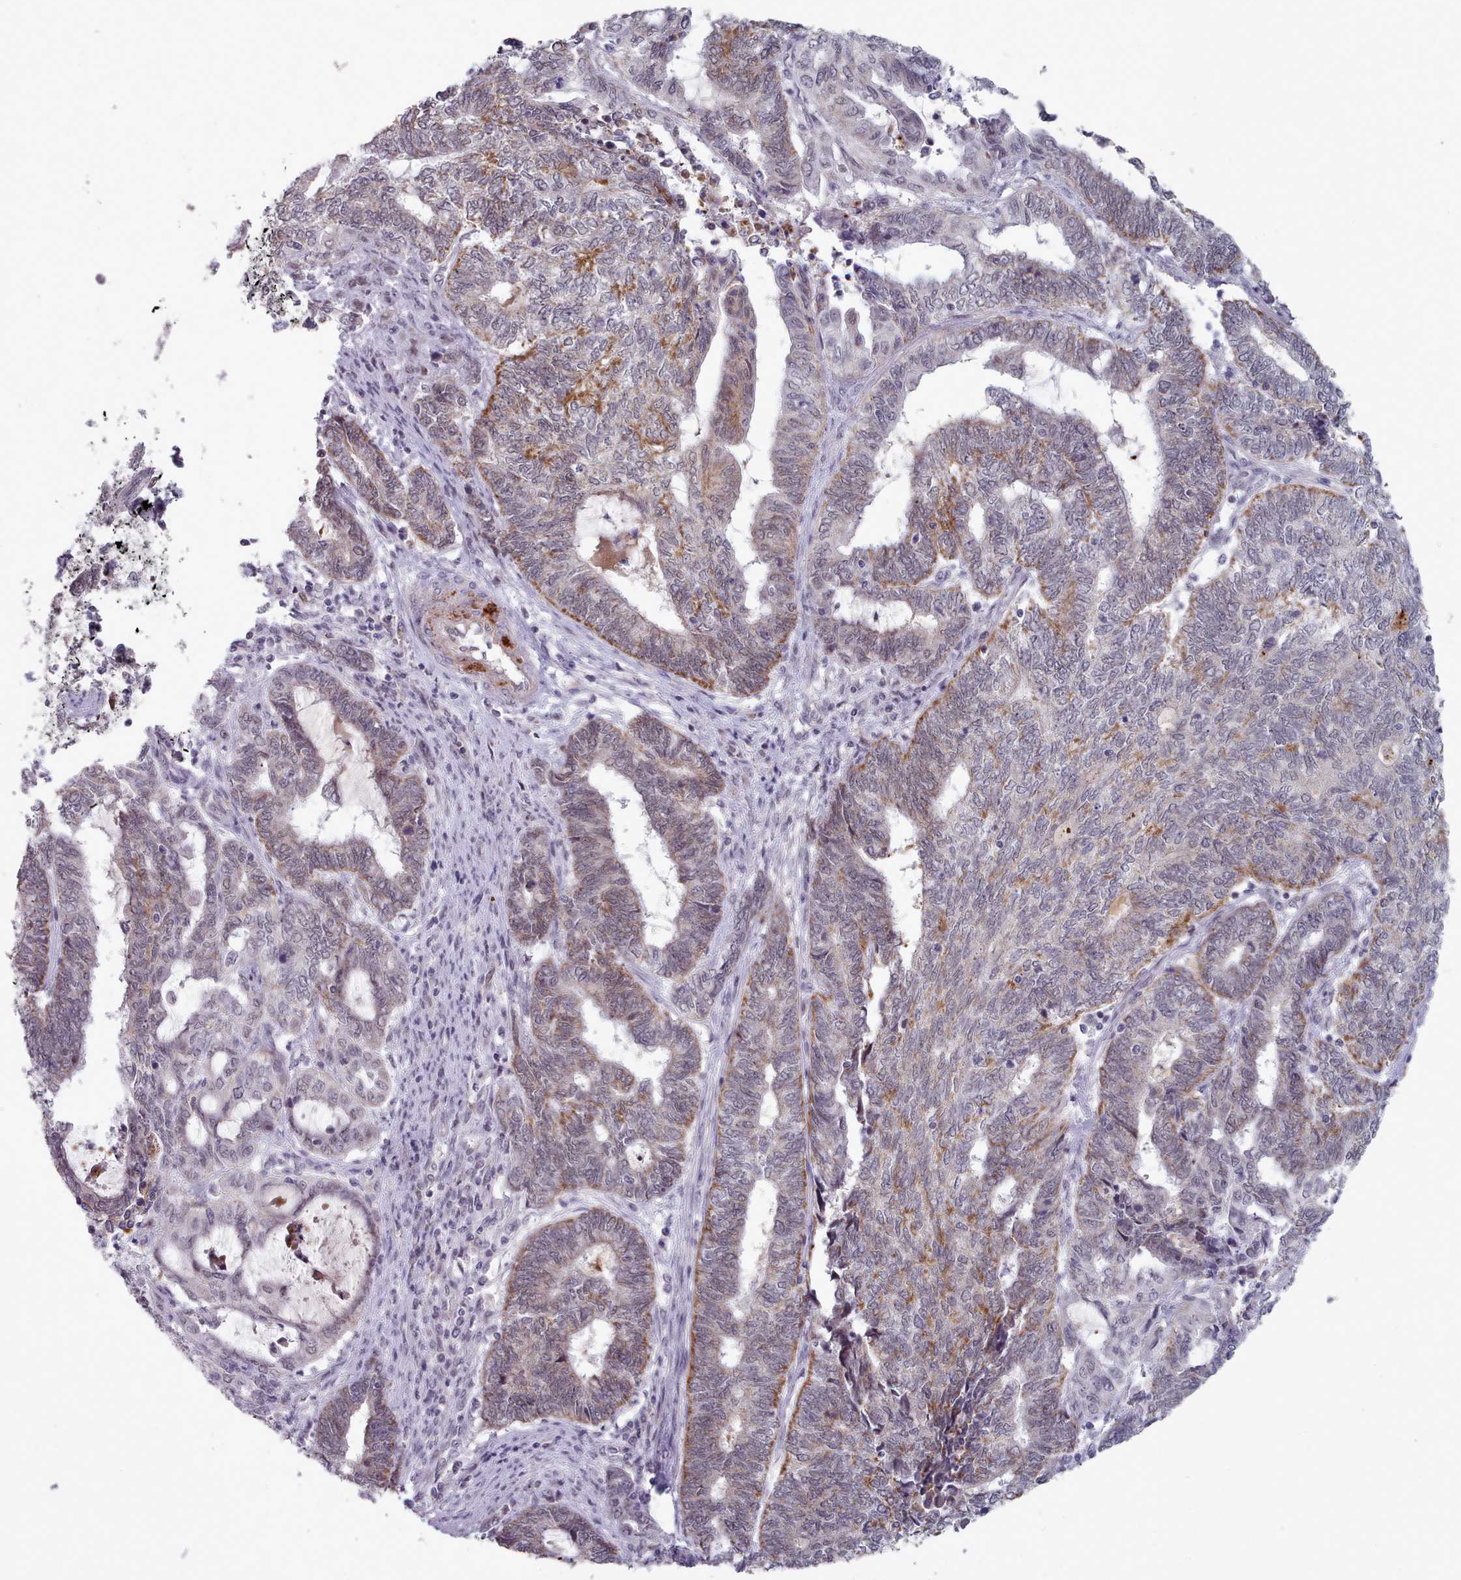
{"staining": {"intensity": "moderate", "quantity": "<25%", "location": "cytoplasmic/membranous"}, "tissue": "endometrial cancer", "cell_type": "Tumor cells", "image_type": "cancer", "snomed": [{"axis": "morphology", "description": "Adenocarcinoma, NOS"}, {"axis": "topography", "description": "Uterus"}, {"axis": "topography", "description": "Endometrium"}], "caption": "Human endometrial cancer (adenocarcinoma) stained with a brown dye reveals moderate cytoplasmic/membranous positive staining in about <25% of tumor cells.", "gene": "TRARG1", "patient": {"sex": "female", "age": 70}}